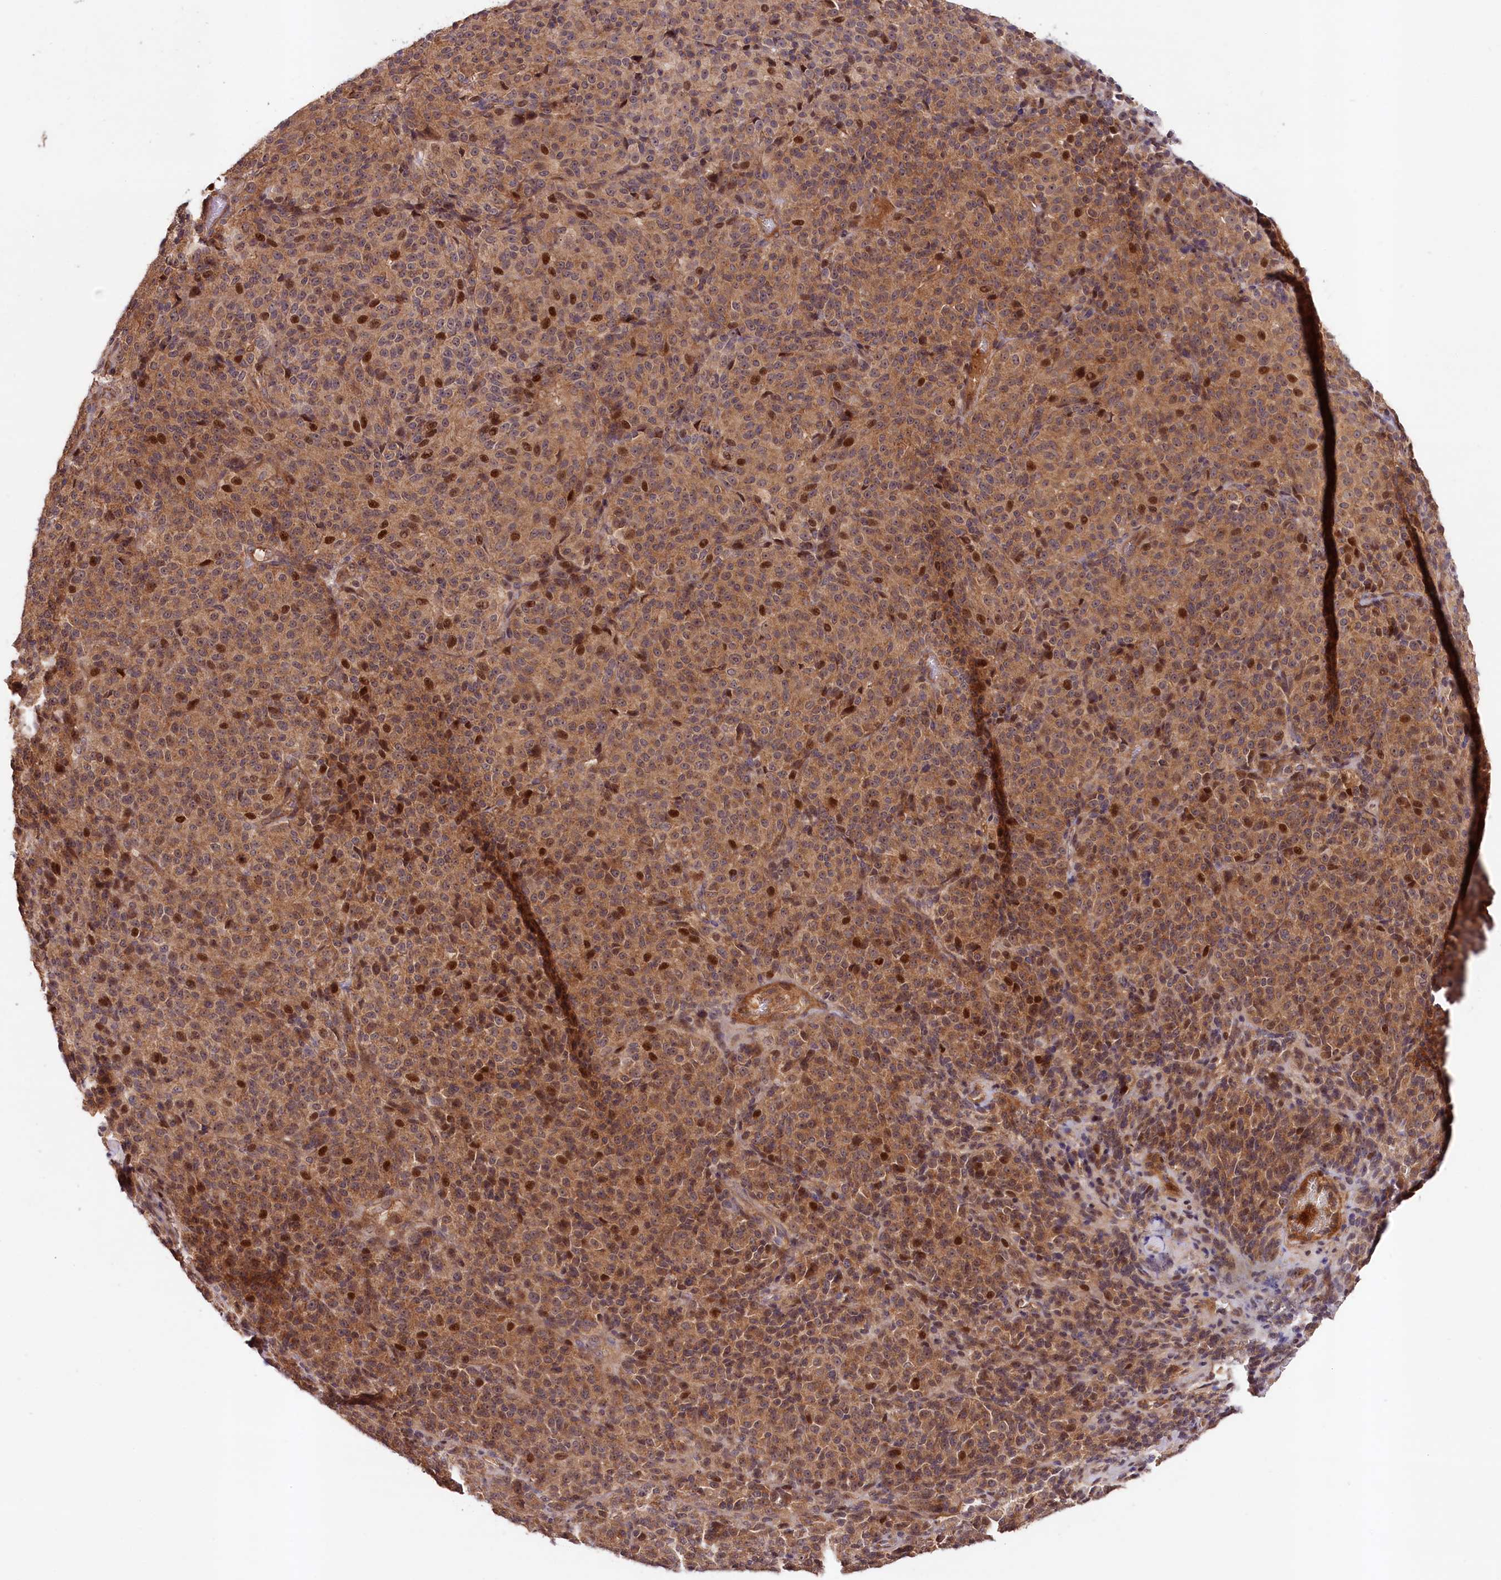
{"staining": {"intensity": "moderate", "quantity": ">75%", "location": "cytoplasmic/membranous,nuclear"}, "tissue": "melanoma", "cell_type": "Tumor cells", "image_type": "cancer", "snomed": [{"axis": "morphology", "description": "Malignant melanoma, Metastatic site"}, {"axis": "topography", "description": "Brain"}], "caption": "Protein expression analysis of melanoma displays moderate cytoplasmic/membranous and nuclear expression in approximately >75% of tumor cells. The protein is shown in brown color, while the nuclei are stained blue.", "gene": "NEDD1", "patient": {"sex": "female", "age": 56}}